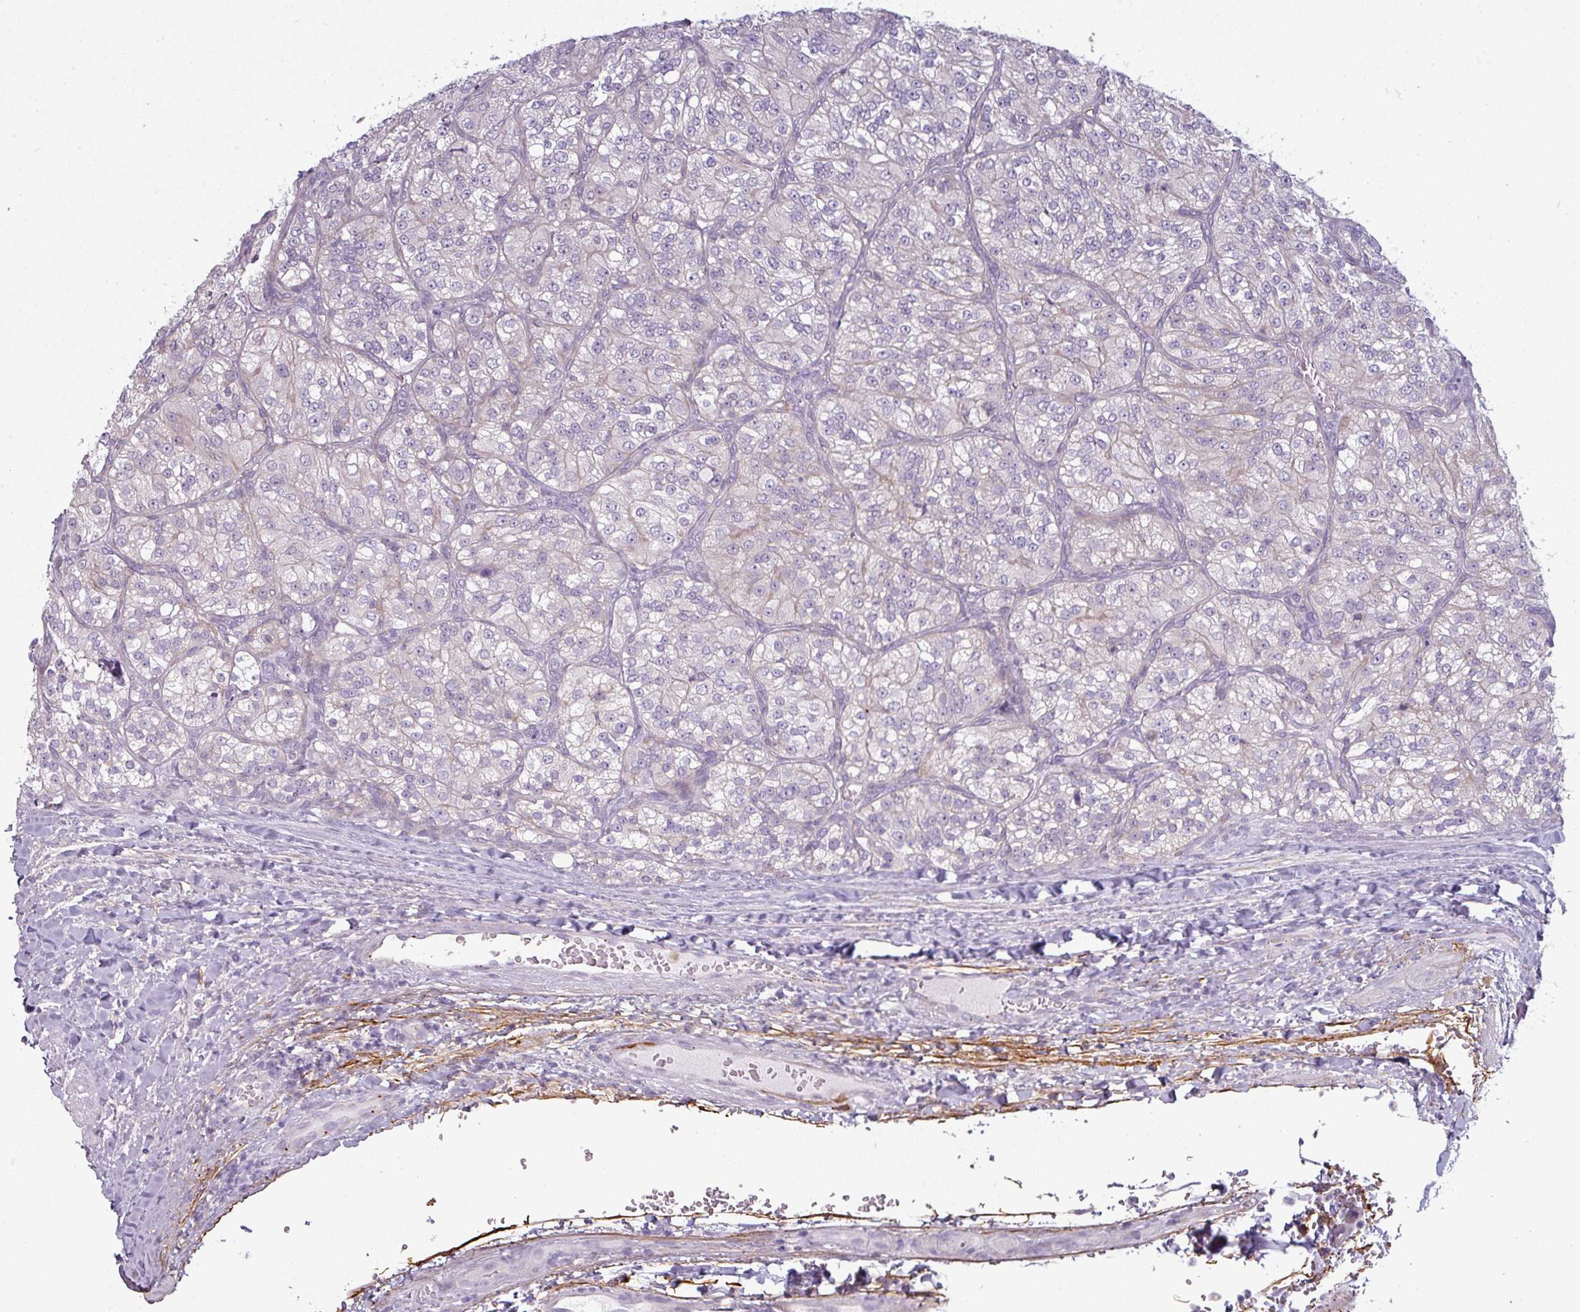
{"staining": {"intensity": "negative", "quantity": "none", "location": "none"}, "tissue": "renal cancer", "cell_type": "Tumor cells", "image_type": "cancer", "snomed": [{"axis": "morphology", "description": "Adenocarcinoma, NOS"}, {"axis": "topography", "description": "Kidney"}], "caption": "DAB immunohistochemical staining of human adenocarcinoma (renal) demonstrates no significant expression in tumor cells.", "gene": "C2orf16", "patient": {"sex": "female", "age": 63}}